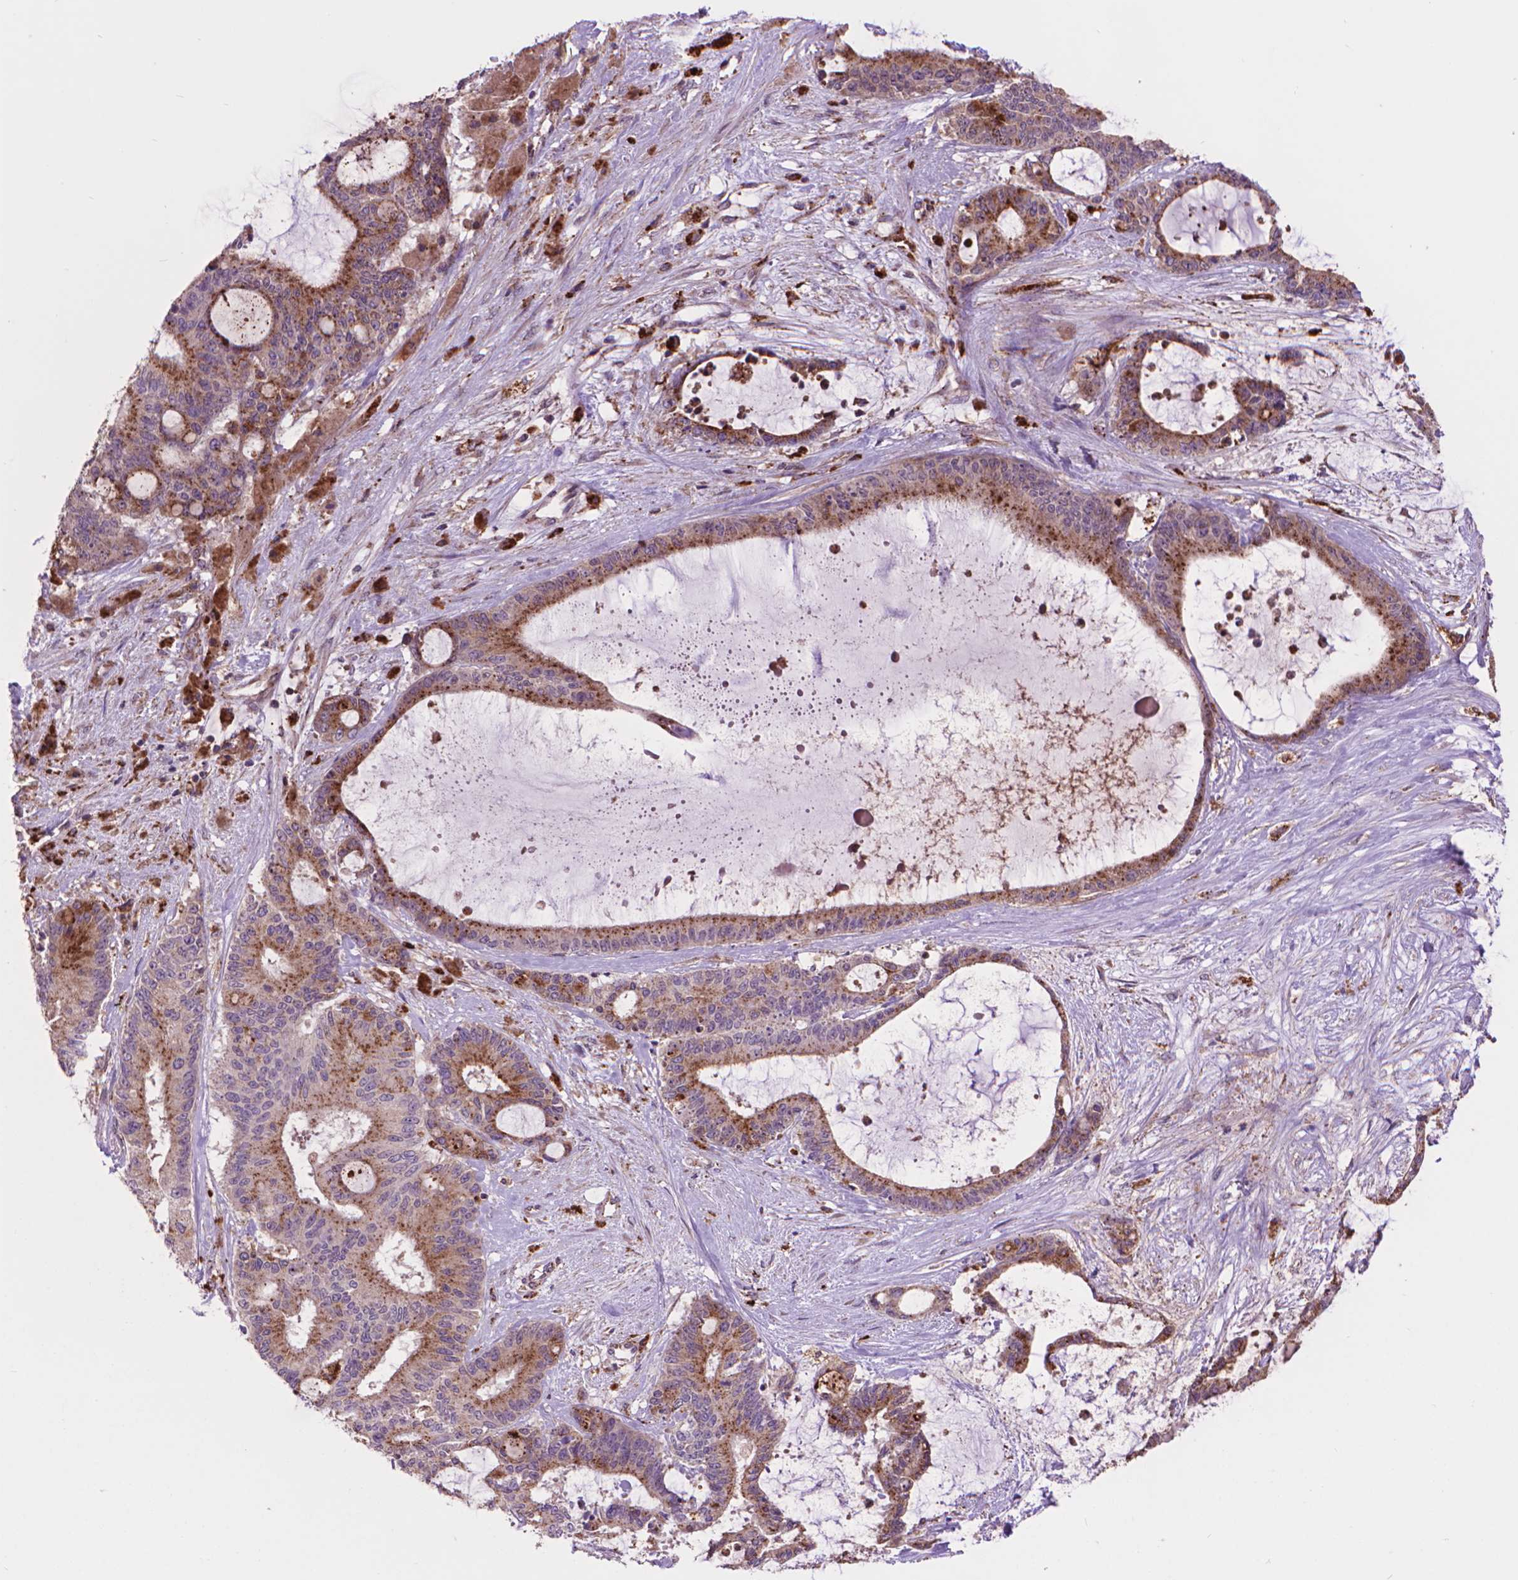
{"staining": {"intensity": "moderate", "quantity": ">75%", "location": "cytoplasmic/membranous"}, "tissue": "liver cancer", "cell_type": "Tumor cells", "image_type": "cancer", "snomed": [{"axis": "morphology", "description": "Normal tissue, NOS"}, {"axis": "morphology", "description": "Cholangiocarcinoma"}, {"axis": "topography", "description": "Liver"}, {"axis": "topography", "description": "Peripheral nerve tissue"}], "caption": "Tumor cells show medium levels of moderate cytoplasmic/membranous positivity in about >75% of cells in human cholangiocarcinoma (liver).", "gene": "GLB1", "patient": {"sex": "female", "age": 73}}